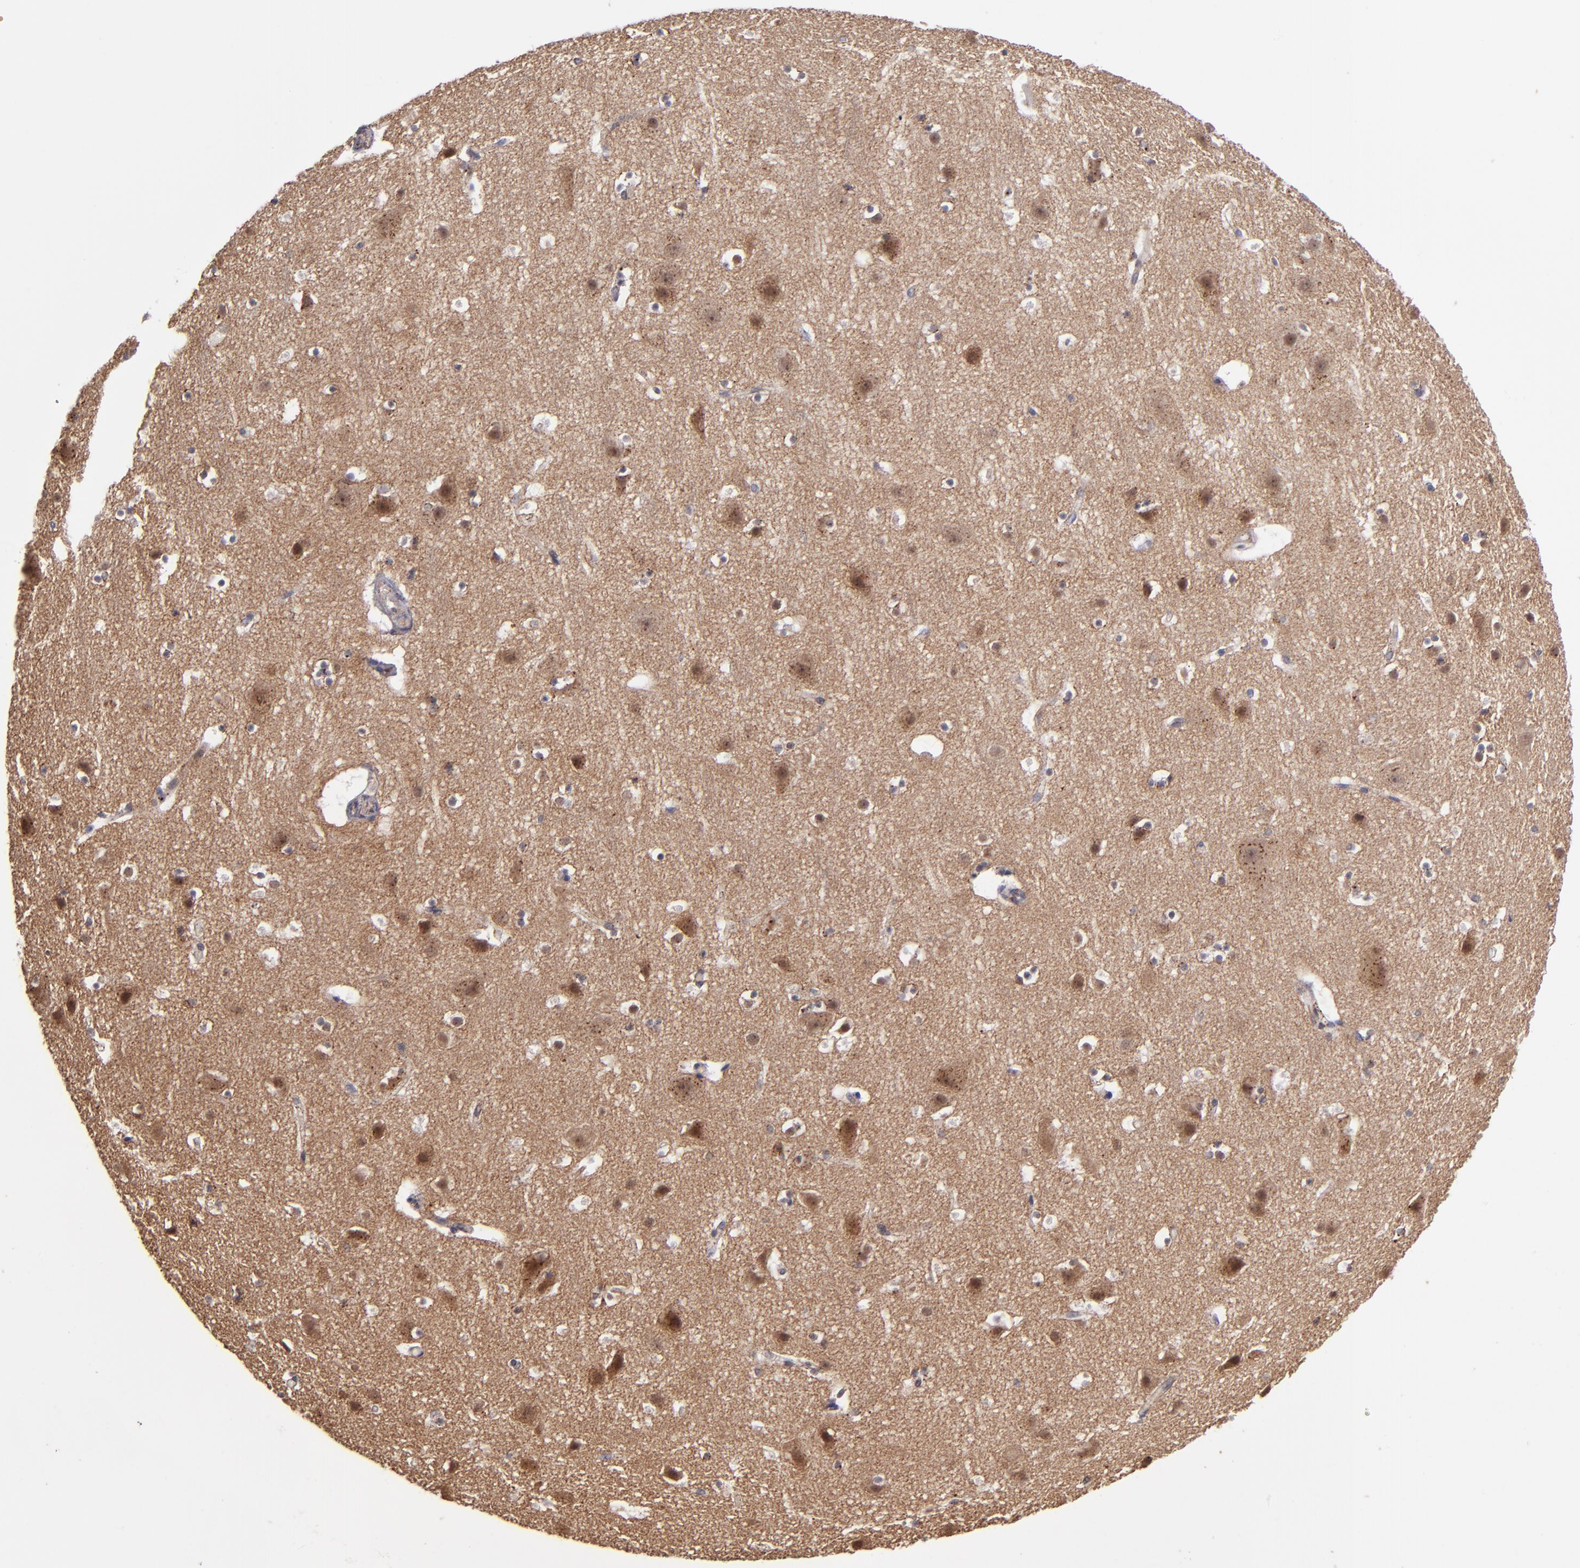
{"staining": {"intensity": "negative", "quantity": "none", "location": "none"}, "tissue": "cerebral cortex", "cell_type": "Endothelial cells", "image_type": "normal", "snomed": [{"axis": "morphology", "description": "Normal tissue, NOS"}, {"axis": "topography", "description": "Cerebral cortex"}], "caption": "IHC image of normal cerebral cortex: cerebral cortex stained with DAB (3,3'-diaminobenzidine) reveals no significant protein staining in endothelial cells.", "gene": "ZFYVE1", "patient": {"sex": "male", "age": 45}}